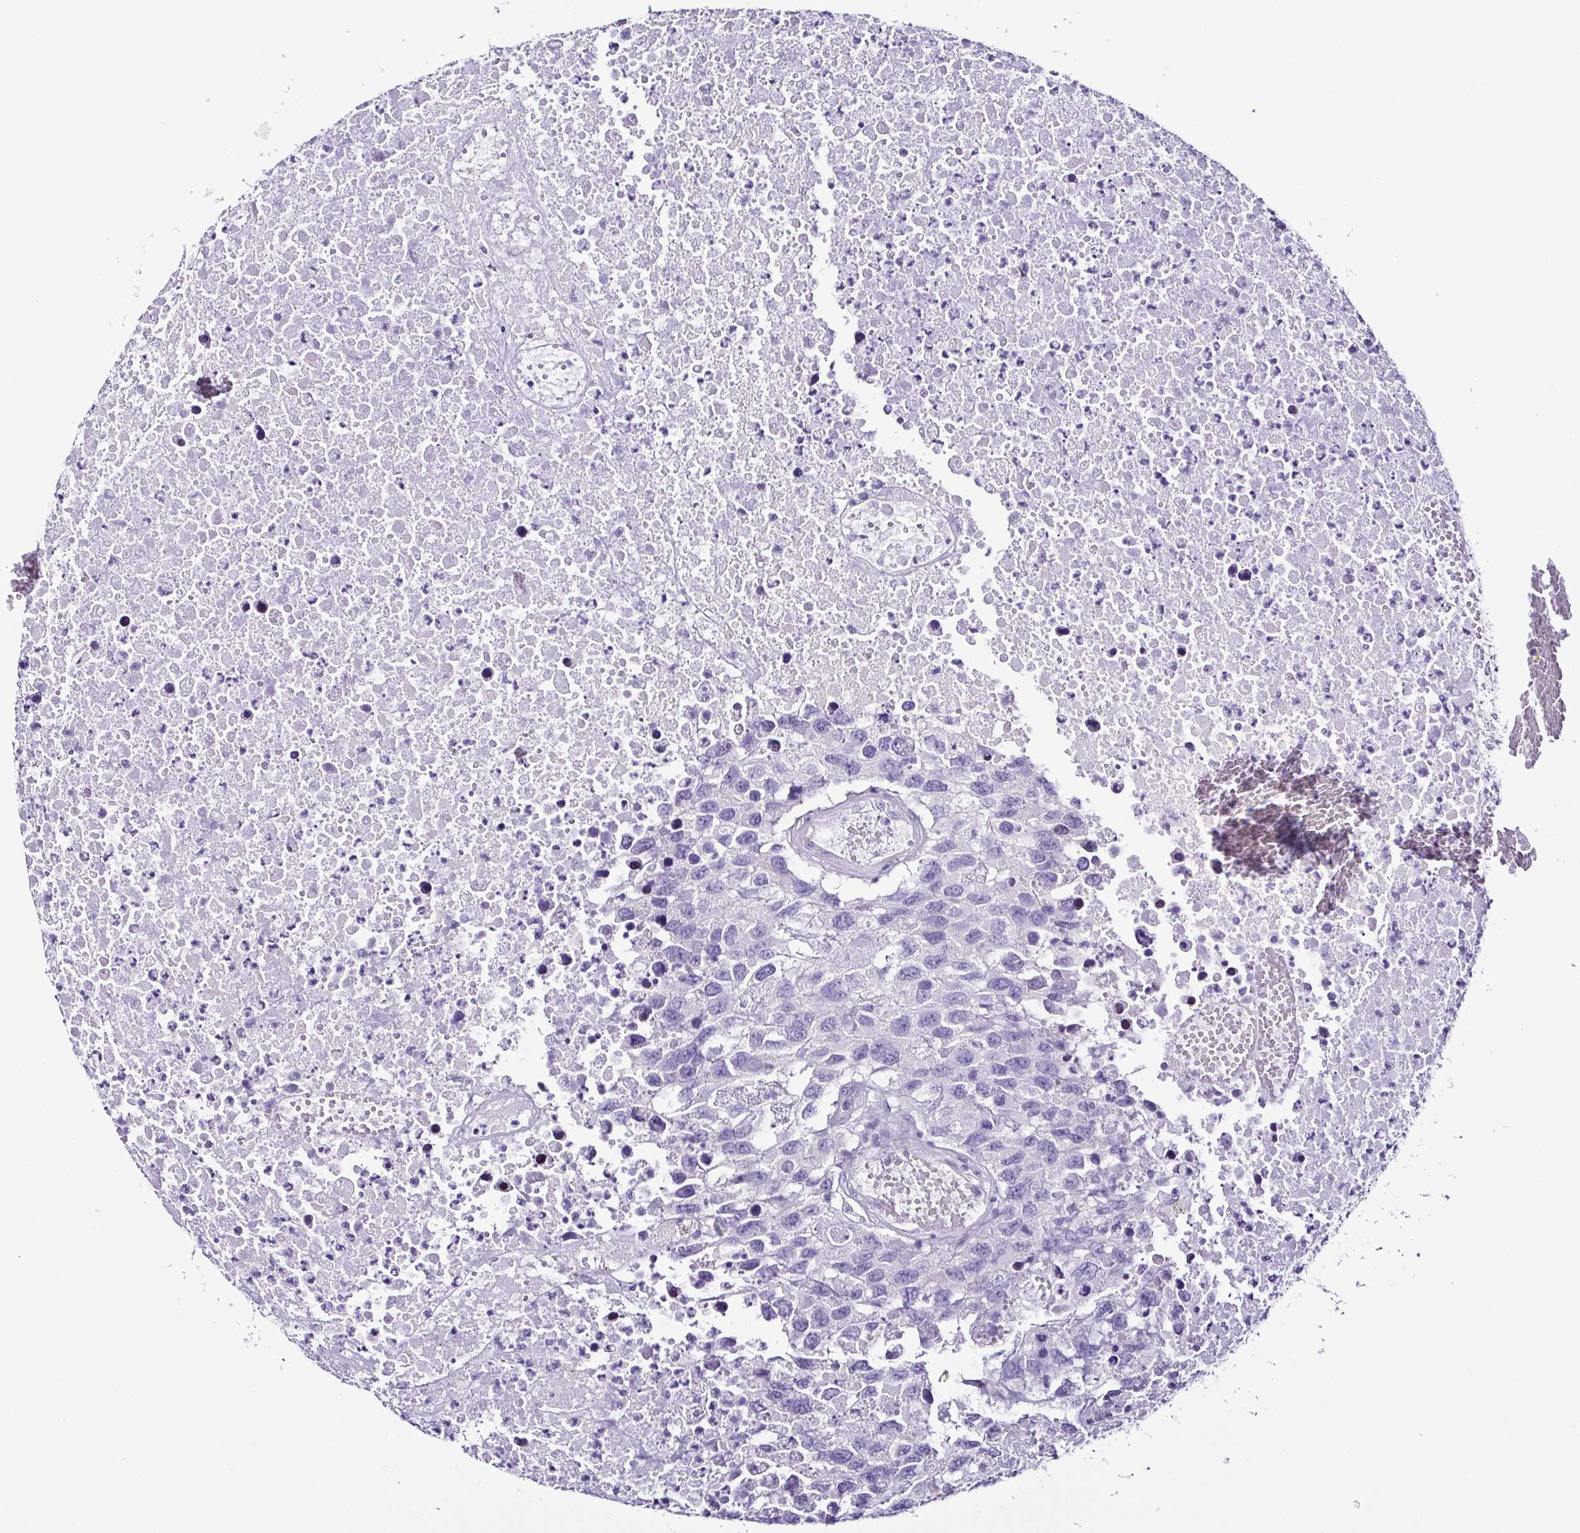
{"staining": {"intensity": "negative", "quantity": "none", "location": "none"}, "tissue": "testis cancer", "cell_type": "Tumor cells", "image_type": "cancer", "snomed": [{"axis": "morphology", "description": "Carcinoma, Embryonal, NOS"}, {"axis": "topography", "description": "Testis"}], "caption": "Immunohistochemistry image of testis cancer (embryonal carcinoma) stained for a protein (brown), which displays no positivity in tumor cells.", "gene": "SRL", "patient": {"sex": "male", "age": 83}}